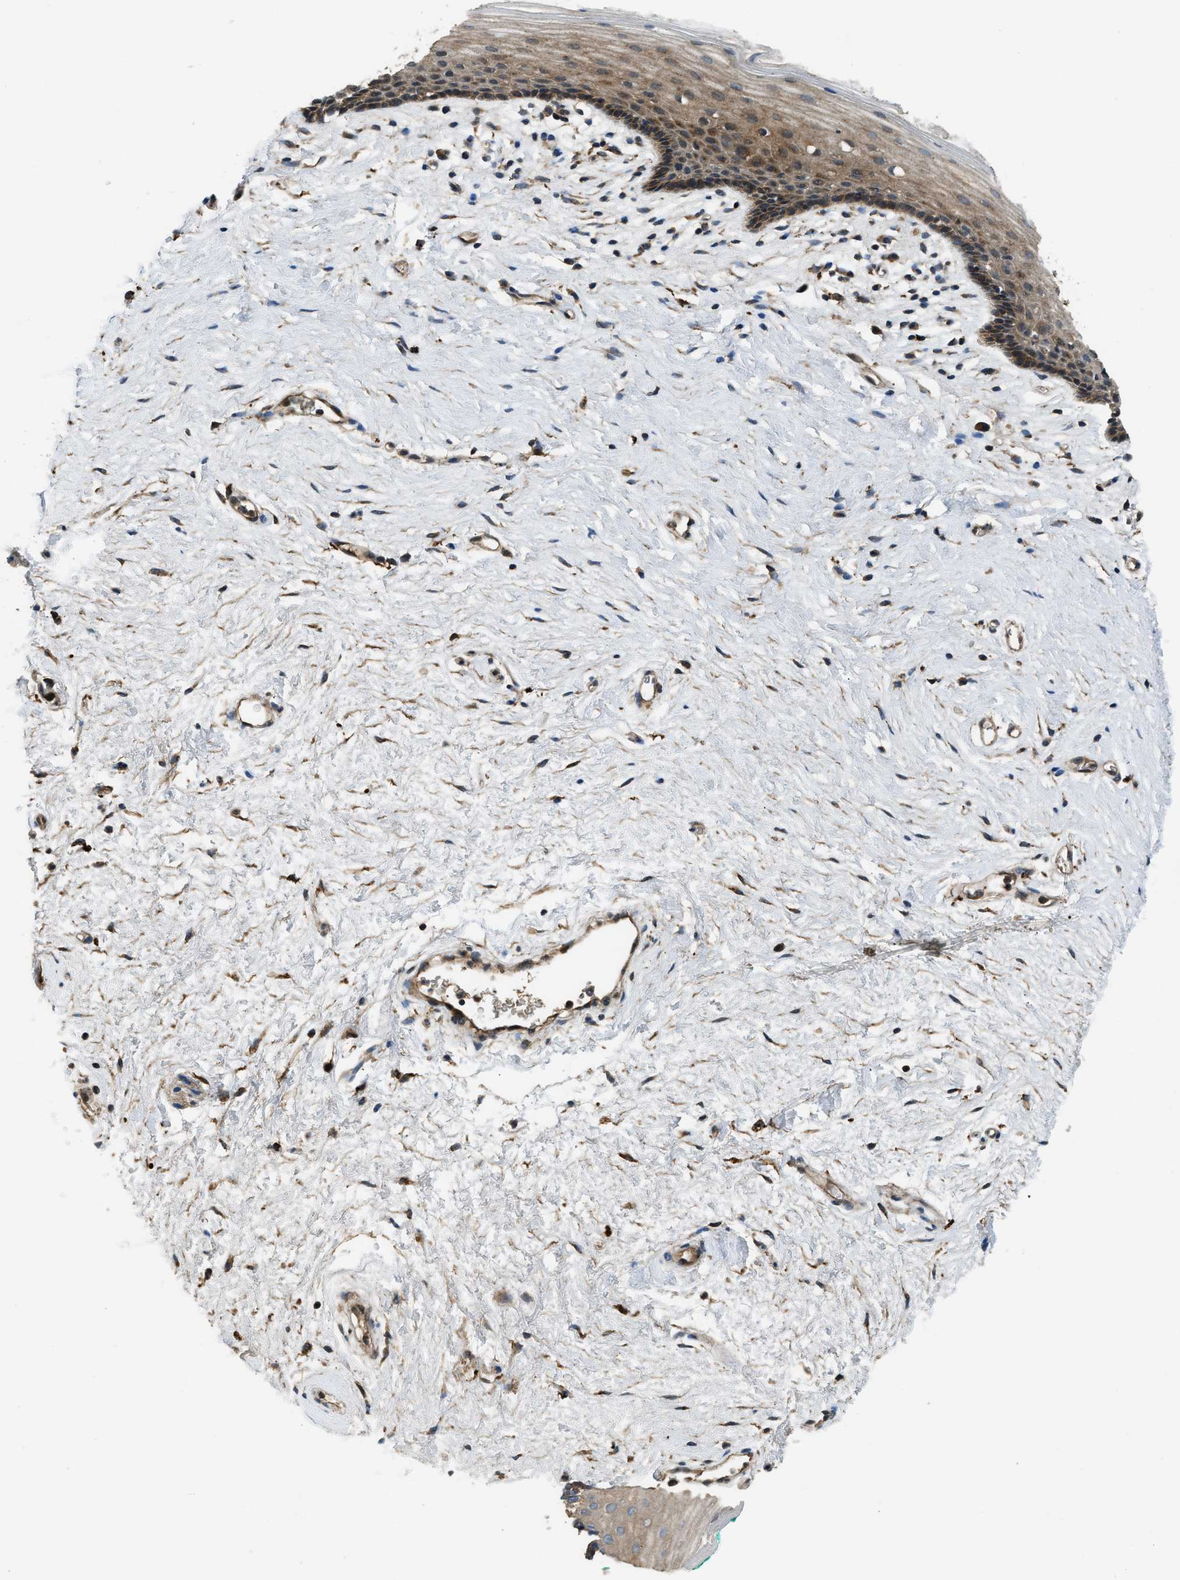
{"staining": {"intensity": "moderate", "quantity": ">75%", "location": "cytoplasmic/membranous"}, "tissue": "vagina", "cell_type": "Squamous epithelial cells", "image_type": "normal", "snomed": [{"axis": "morphology", "description": "Normal tissue, NOS"}, {"axis": "topography", "description": "Vagina"}], "caption": "Vagina stained for a protein exhibits moderate cytoplasmic/membranous positivity in squamous epithelial cells. (IHC, brightfield microscopy, high magnification).", "gene": "GGH", "patient": {"sex": "female", "age": 44}}